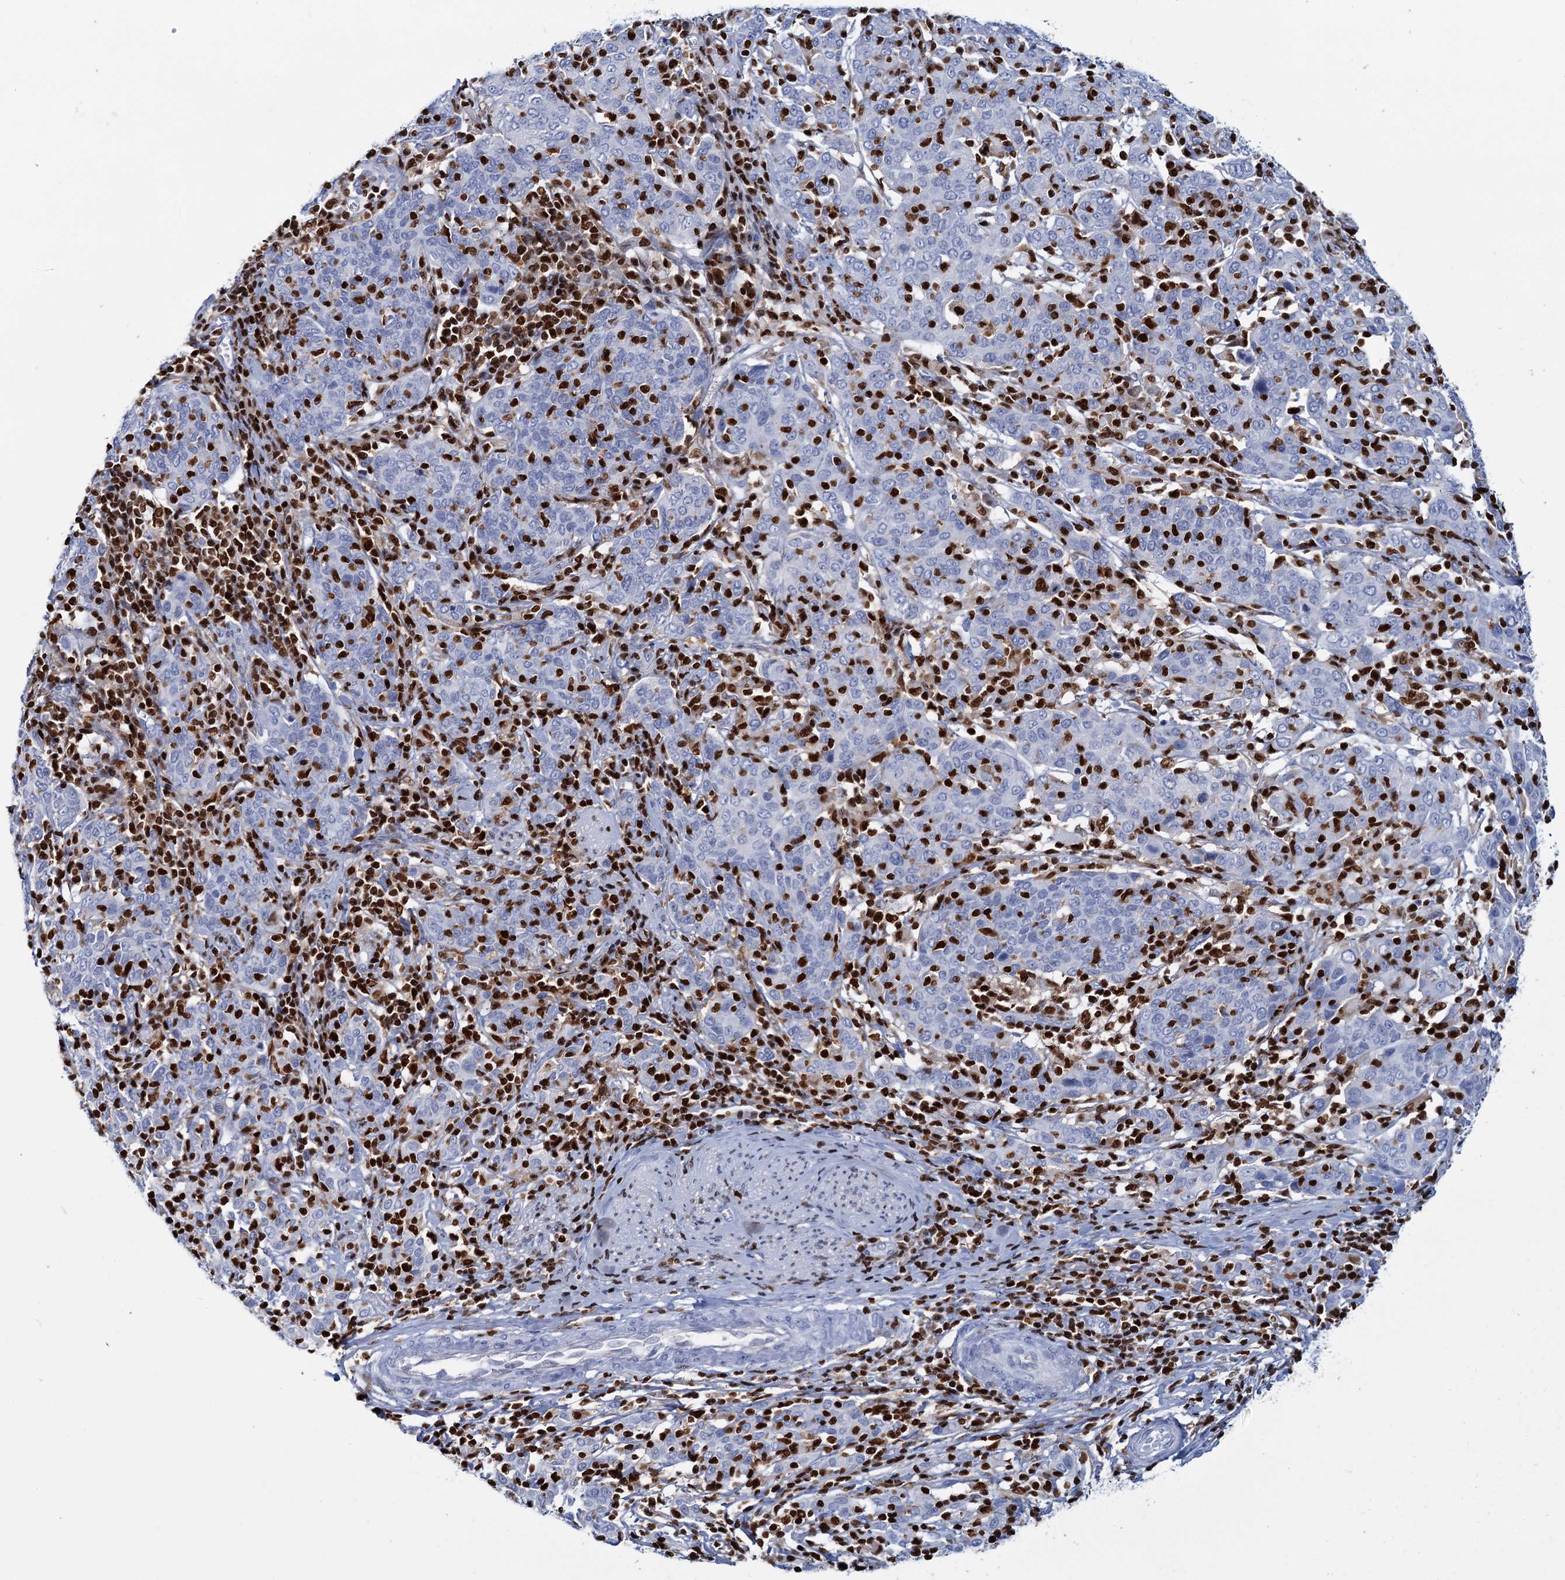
{"staining": {"intensity": "negative", "quantity": "none", "location": "none"}, "tissue": "cervical cancer", "cell_type": "Tumor cells", "image_type": "cancer", "snomed": [{"axis": "morphology", "description": "Squamous cell carcinoma, NOS"}, {"axis": "topography", "description": "Cervix"}], "caption": "Squamous cell carcinoma (cervical) was stained to show a protein in brown. There is no significant expression in tumor cells.", "gene": "CELF2", "patient": {"sex": "female", "age": 67}}